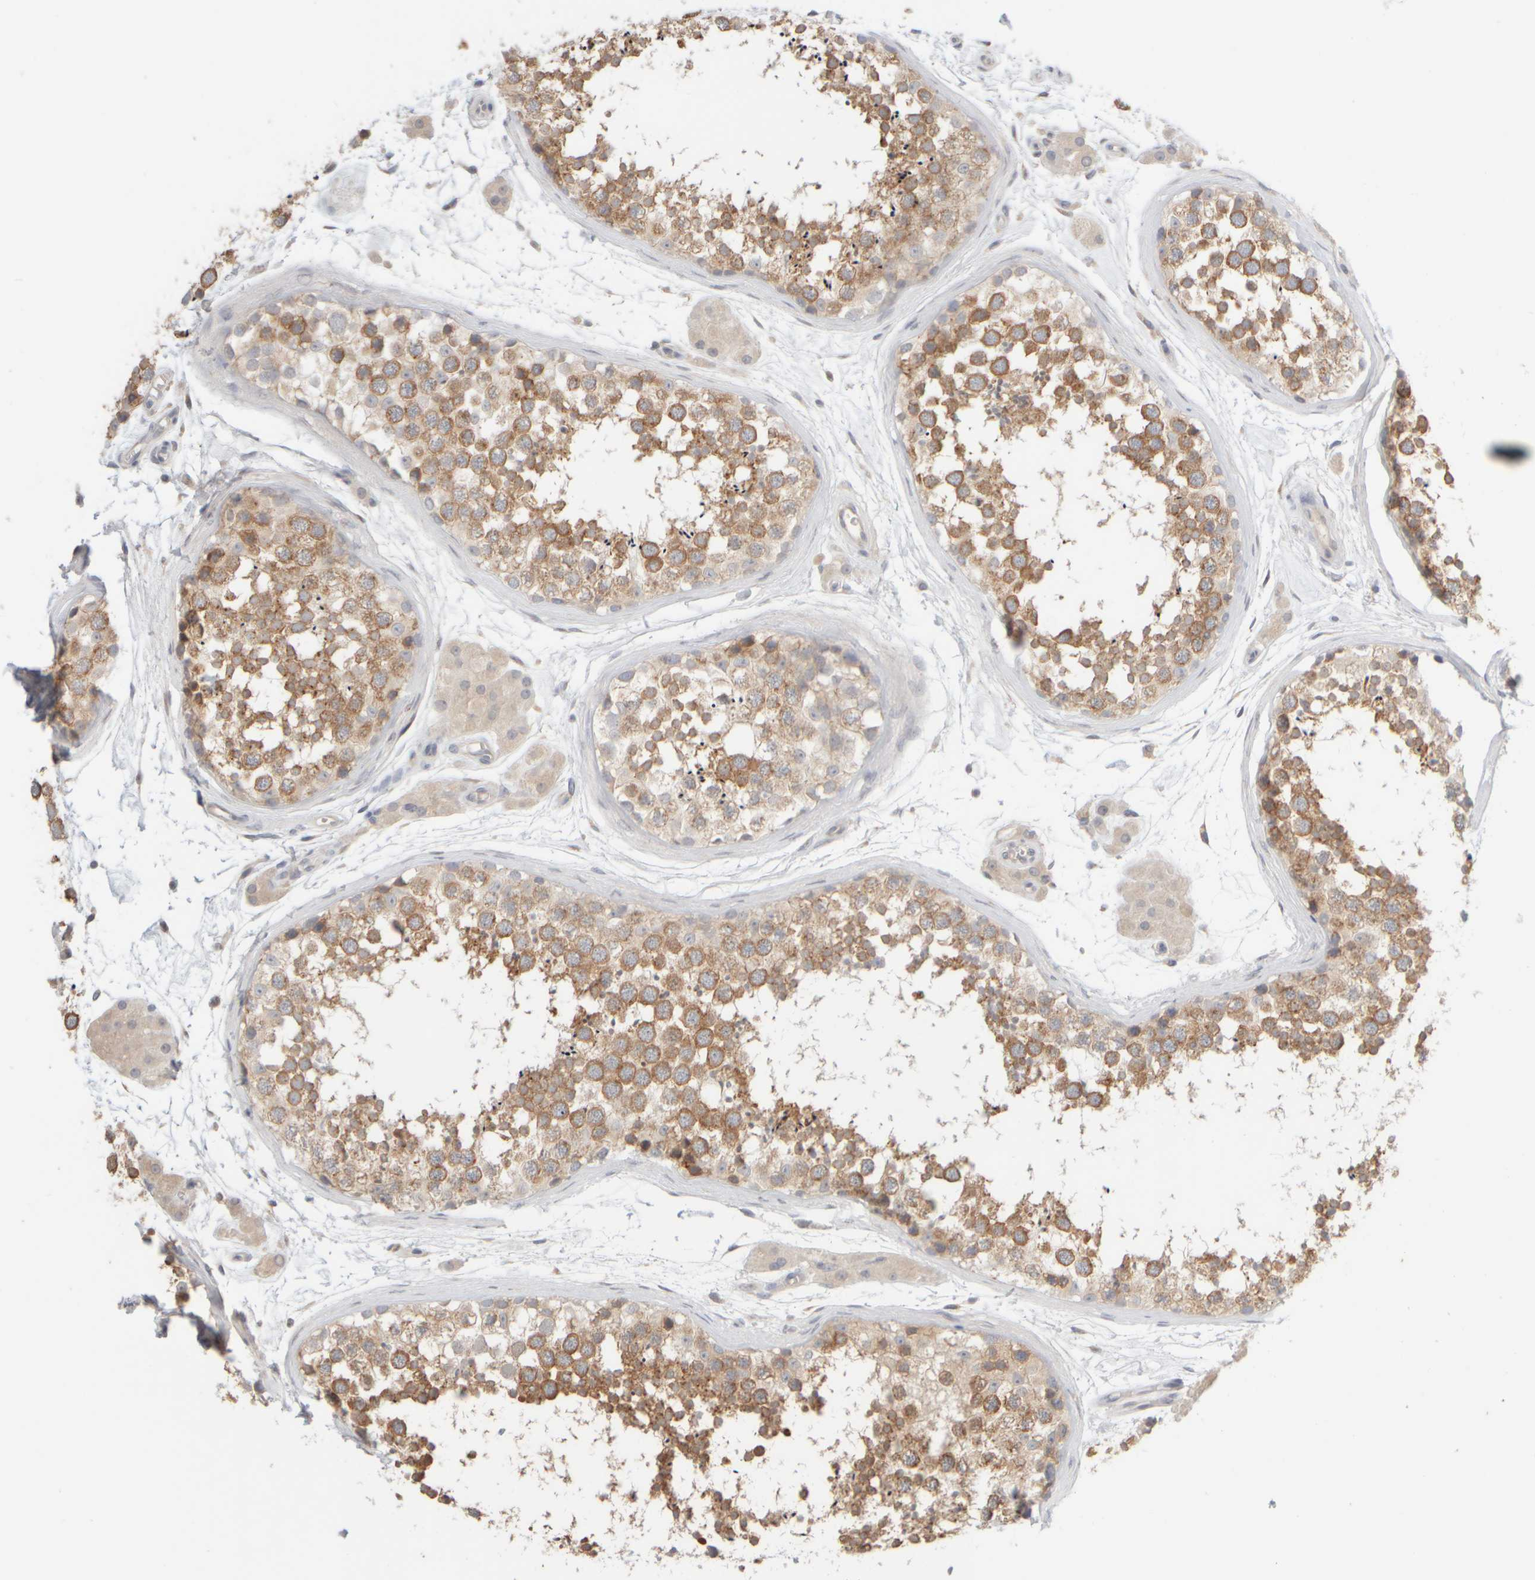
{"staining": {"intensity": "moderate", "quantity": ">75%", "location": "cytoplasmic/membranous"}, "tissue": "testis", "cell_type": "Cells in seminiferous ducts", "image_type": "normal", "snomed": [{"axis": "morphology", "description": "Normal tissue, NOS"}, {"axis": "topography", "description": "Testis"}], "caption": "This micrograph reveals IHC staining of benign testis, with medium moderate cytoplasmic/membranous positivity in about >75% of cells in seminiferous ducts.", "gene": "GOPC", "patient": {"sex": "male", "age": 56}}